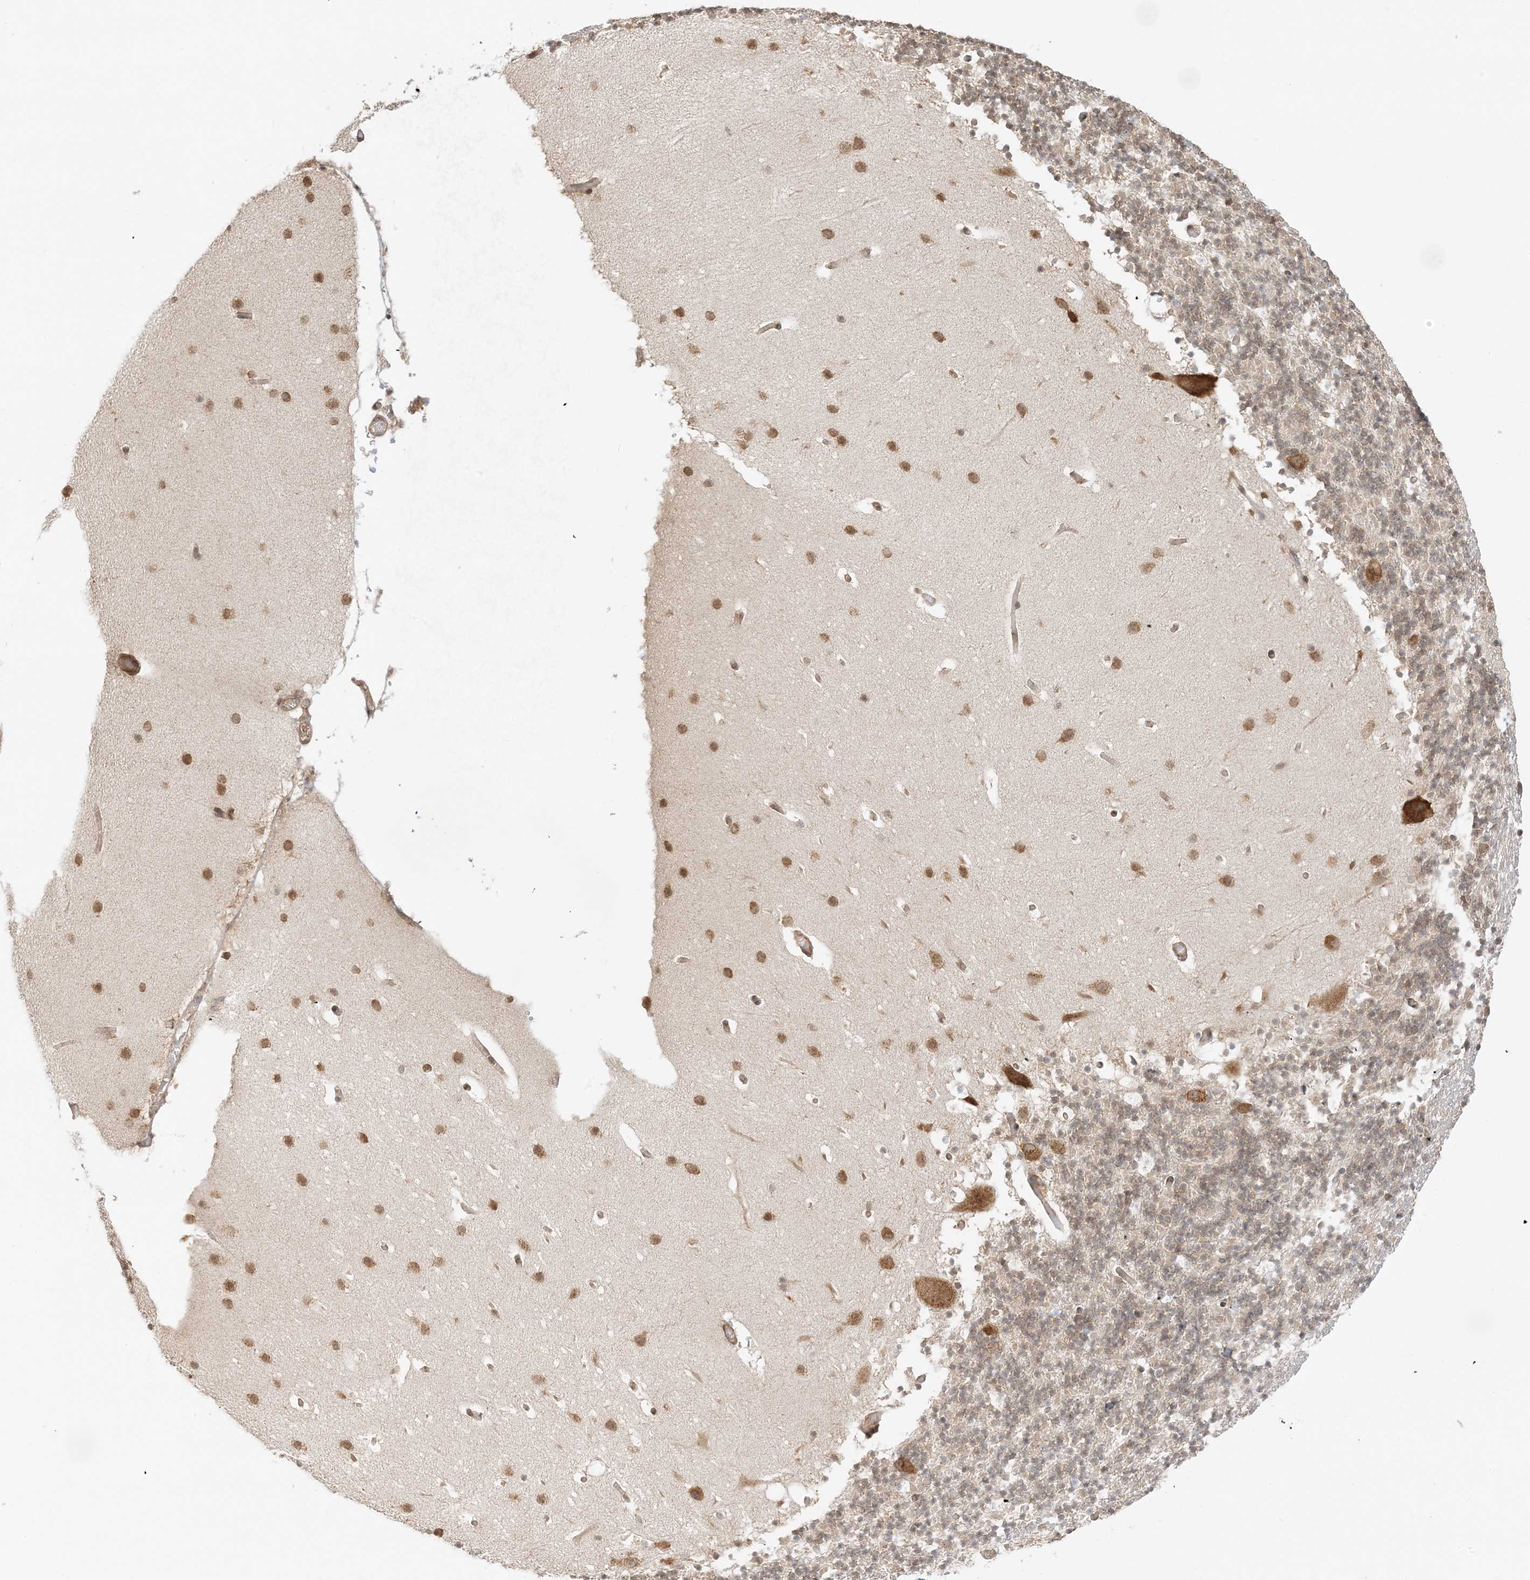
{"staining": {"intensity": "moderate", "quantity": "25%-75%", "location": "cytoplasmic/membranous"}, "tissue": "cerebellum", "cell_type": "Cells in granular layer", "image_type": "normal", "snomed": [{"axis": "morphology", "description": "Normal tissue, NOS"}, {"axis": "topography", "description": "Cerebellum"}], "caption": "Protein analysis of unremarkable cerebellum displays moderate cytoplasmic/membranous staining in about 25%-75% of cells in granular layer.", "gene": "UBAP2L", "patient": {"sex": "male", "age": 57}}